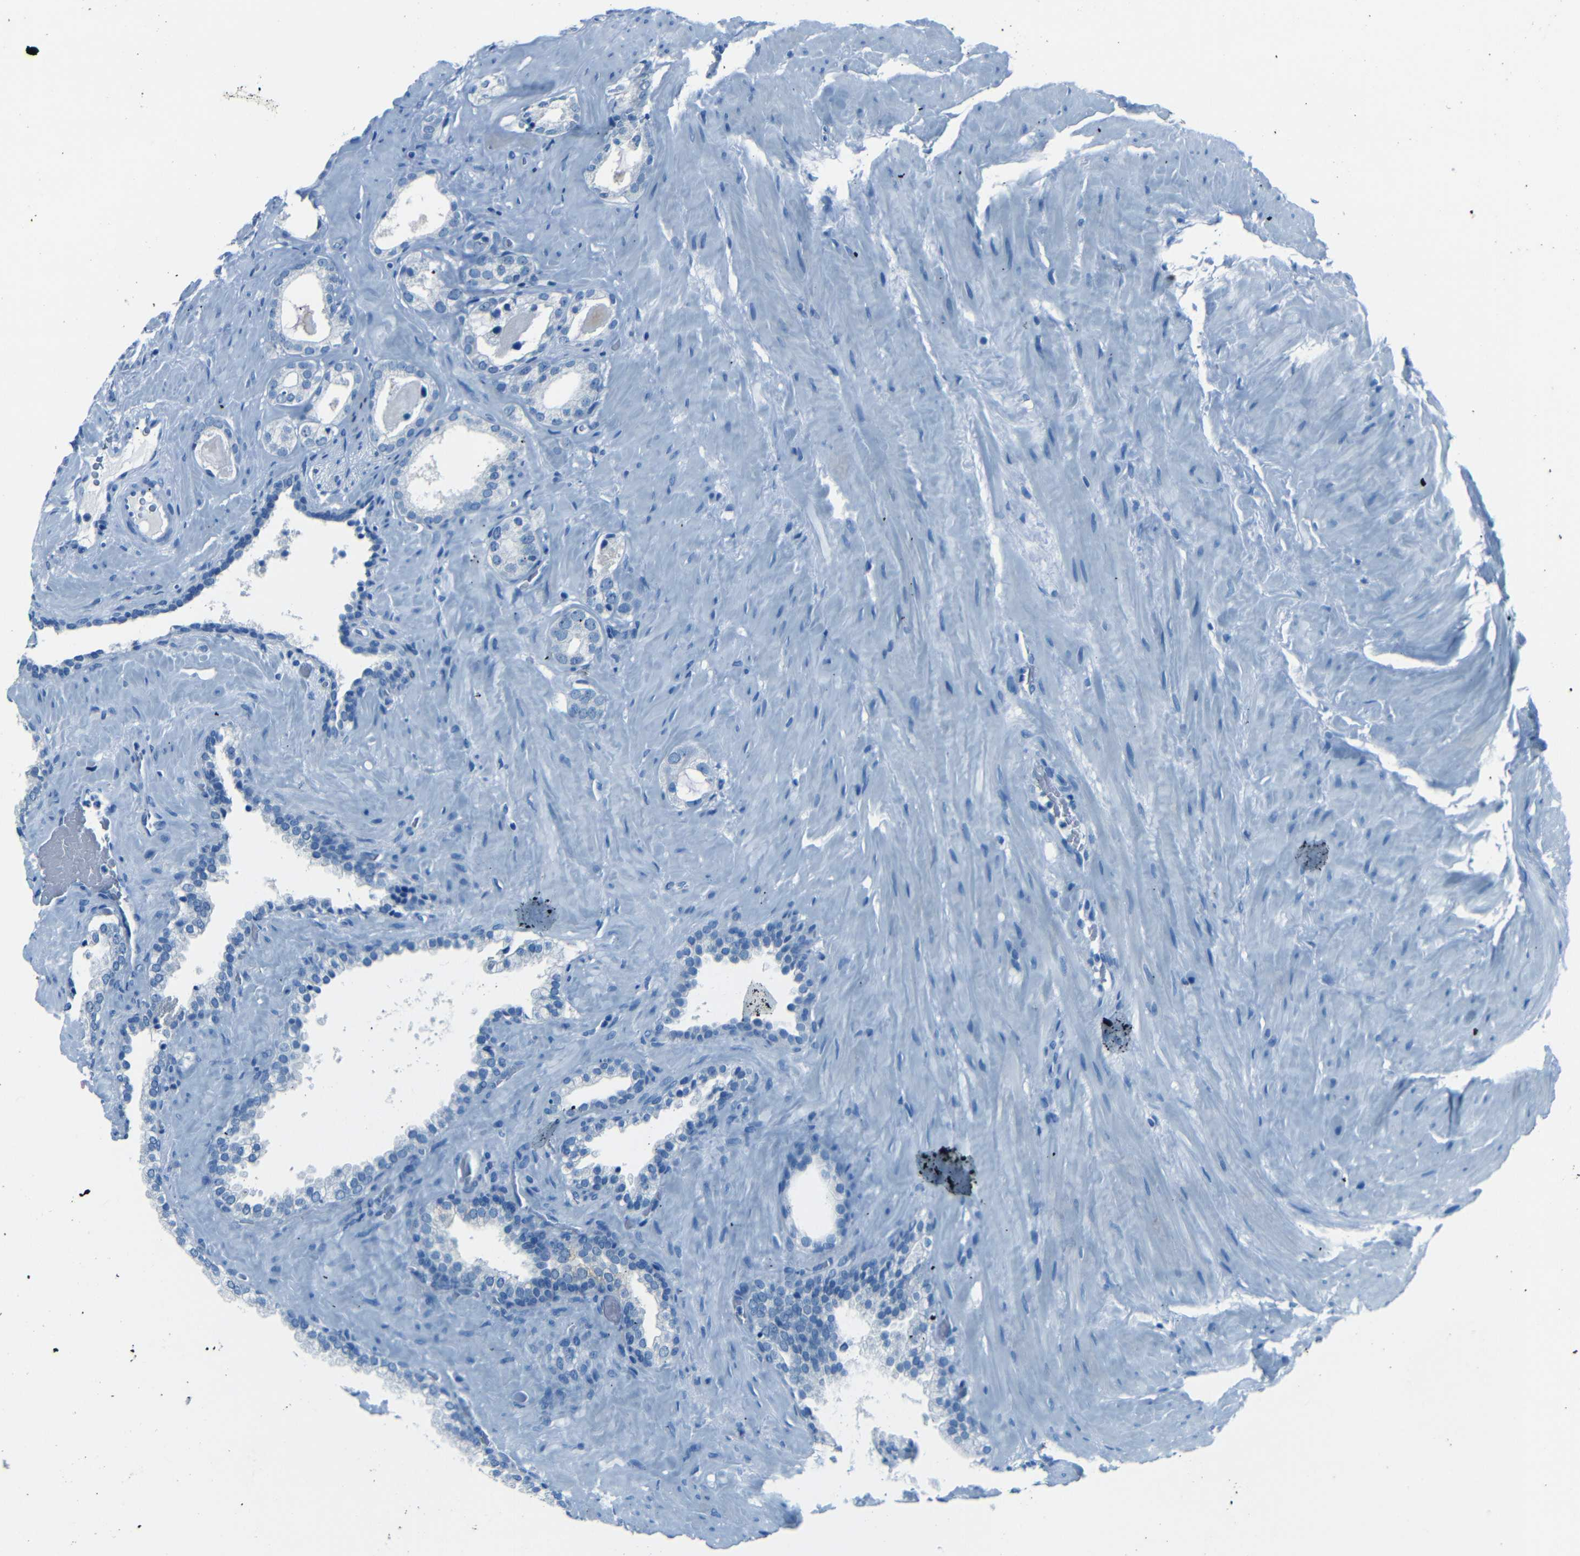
{"staining": {"intensity": "negative", "quantity": "none", "location": "none"}, "tissue": "prostate cancer", "cell_type": "Tumor cells", "image_type": "cancer", "snomed": [{"axis": "morphology", "description": "Adenocarcinoma, High grade"}, {"axis": "topography", "description": "Prostate"}], "caption": "The immunohistochemistry histopathology image has no significant expression in tumor cells of prostate cancer tissue.", "gene": "FBN2", "patient": {"sex": "male", "age": 64}}